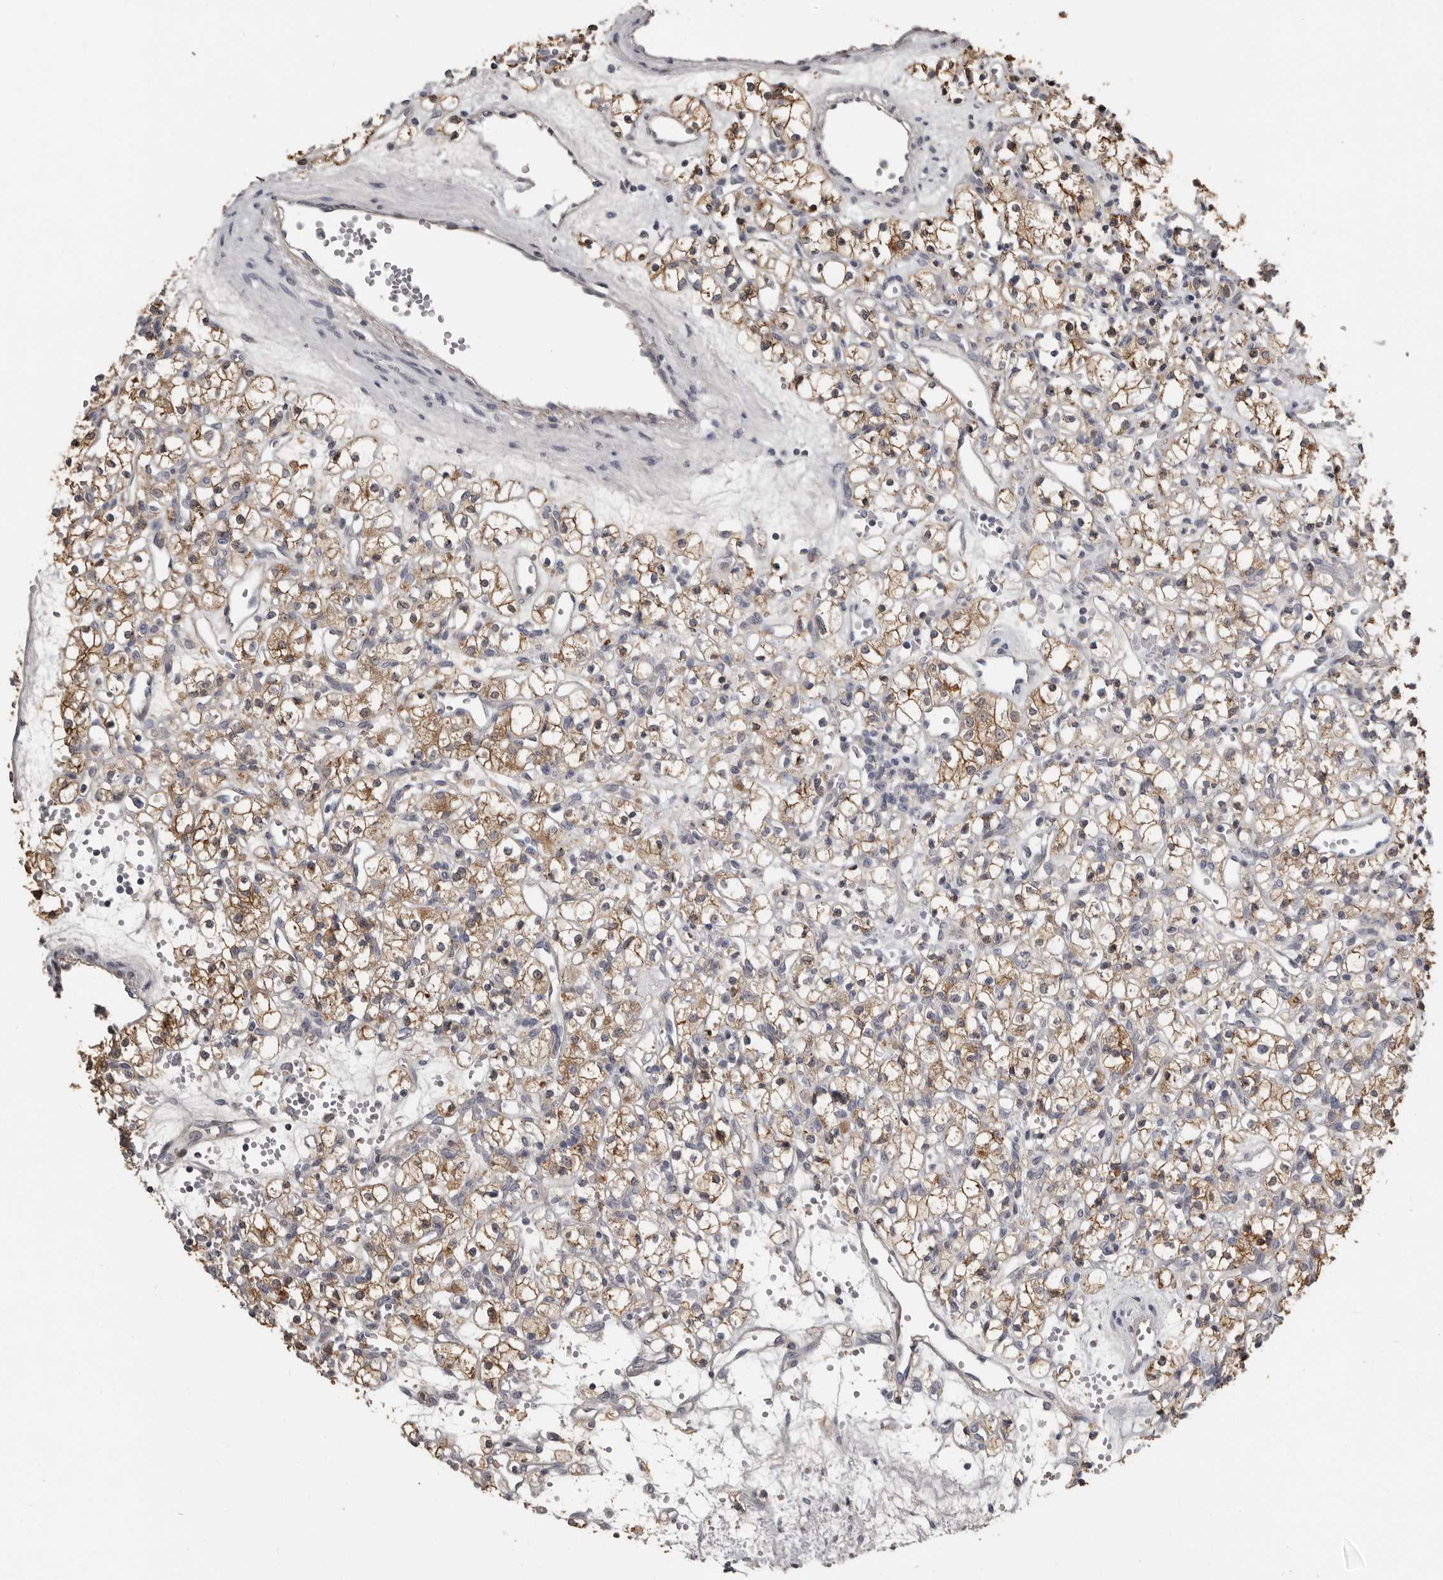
{"staining": {"intensity": "moderate", "quantity": ">75%", "location": "cytoplasmic/membranous"}, "tissue": "renal cancer", "cell_type": "Tumor cells", "image_type": "cancer", "snomed": [{"axis": "morphology", "description": "Adenocarcinoma, NOS"}, {"axis": "topography", "description": "Kidney"}], "caption": "Immunohistochemistry (IHC) photomicrograph of neoplastic tissue: renal adenocarcinoma stained using immunohistochemistry (IHC) displays medium levels of moderate protein expression localized specifically in the cytoplasmic/membranous of tumor cells, appearing as a cytoplasmic/membranous brown color.", "gene": "KCNJ8", "patient": {"sex": "female", "age": 59}}